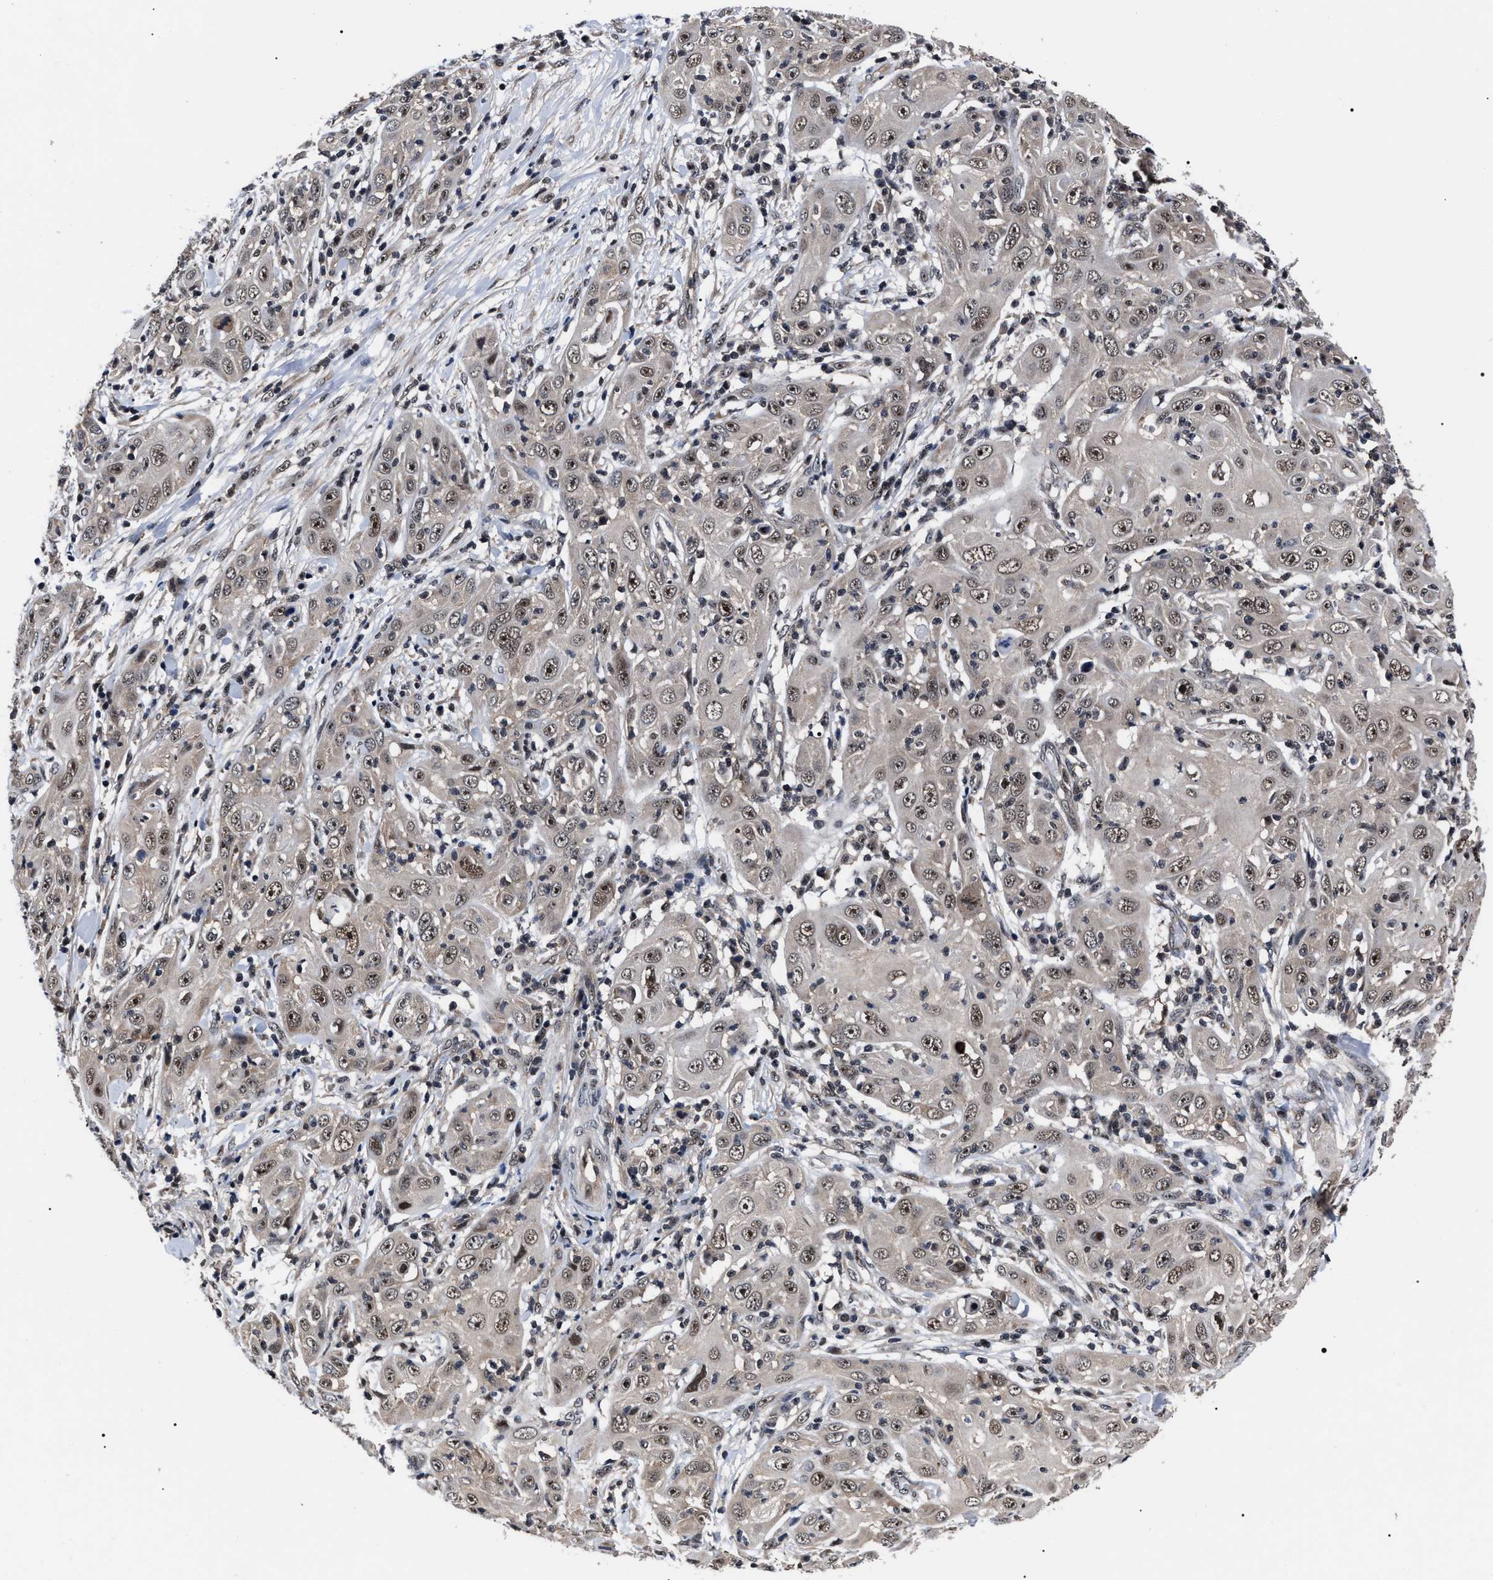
{"staining": {"intensity": "weak", "quantity": "25%-75%", "location": "nuclear"}, "tissue": "skin cancer", "cell_type": "Tumor cells", "image_type": "cancer", "snomed": [{"axis": "morphology", "description": "Squamous cell carcinoma, NOS"}, {"axis": "topography", "description": "Skin"}], "caption": "Squamous cell carcinoma (skin) was stained to show a protein in brown. There is low levels of weak nuclear staining in about 25%-75% of tumor cells. (Brightfield microscopy of DAB IHC at high magnification).", "gene": "CSNK2A1", "patient": {"sex": "female", "age": 88}}